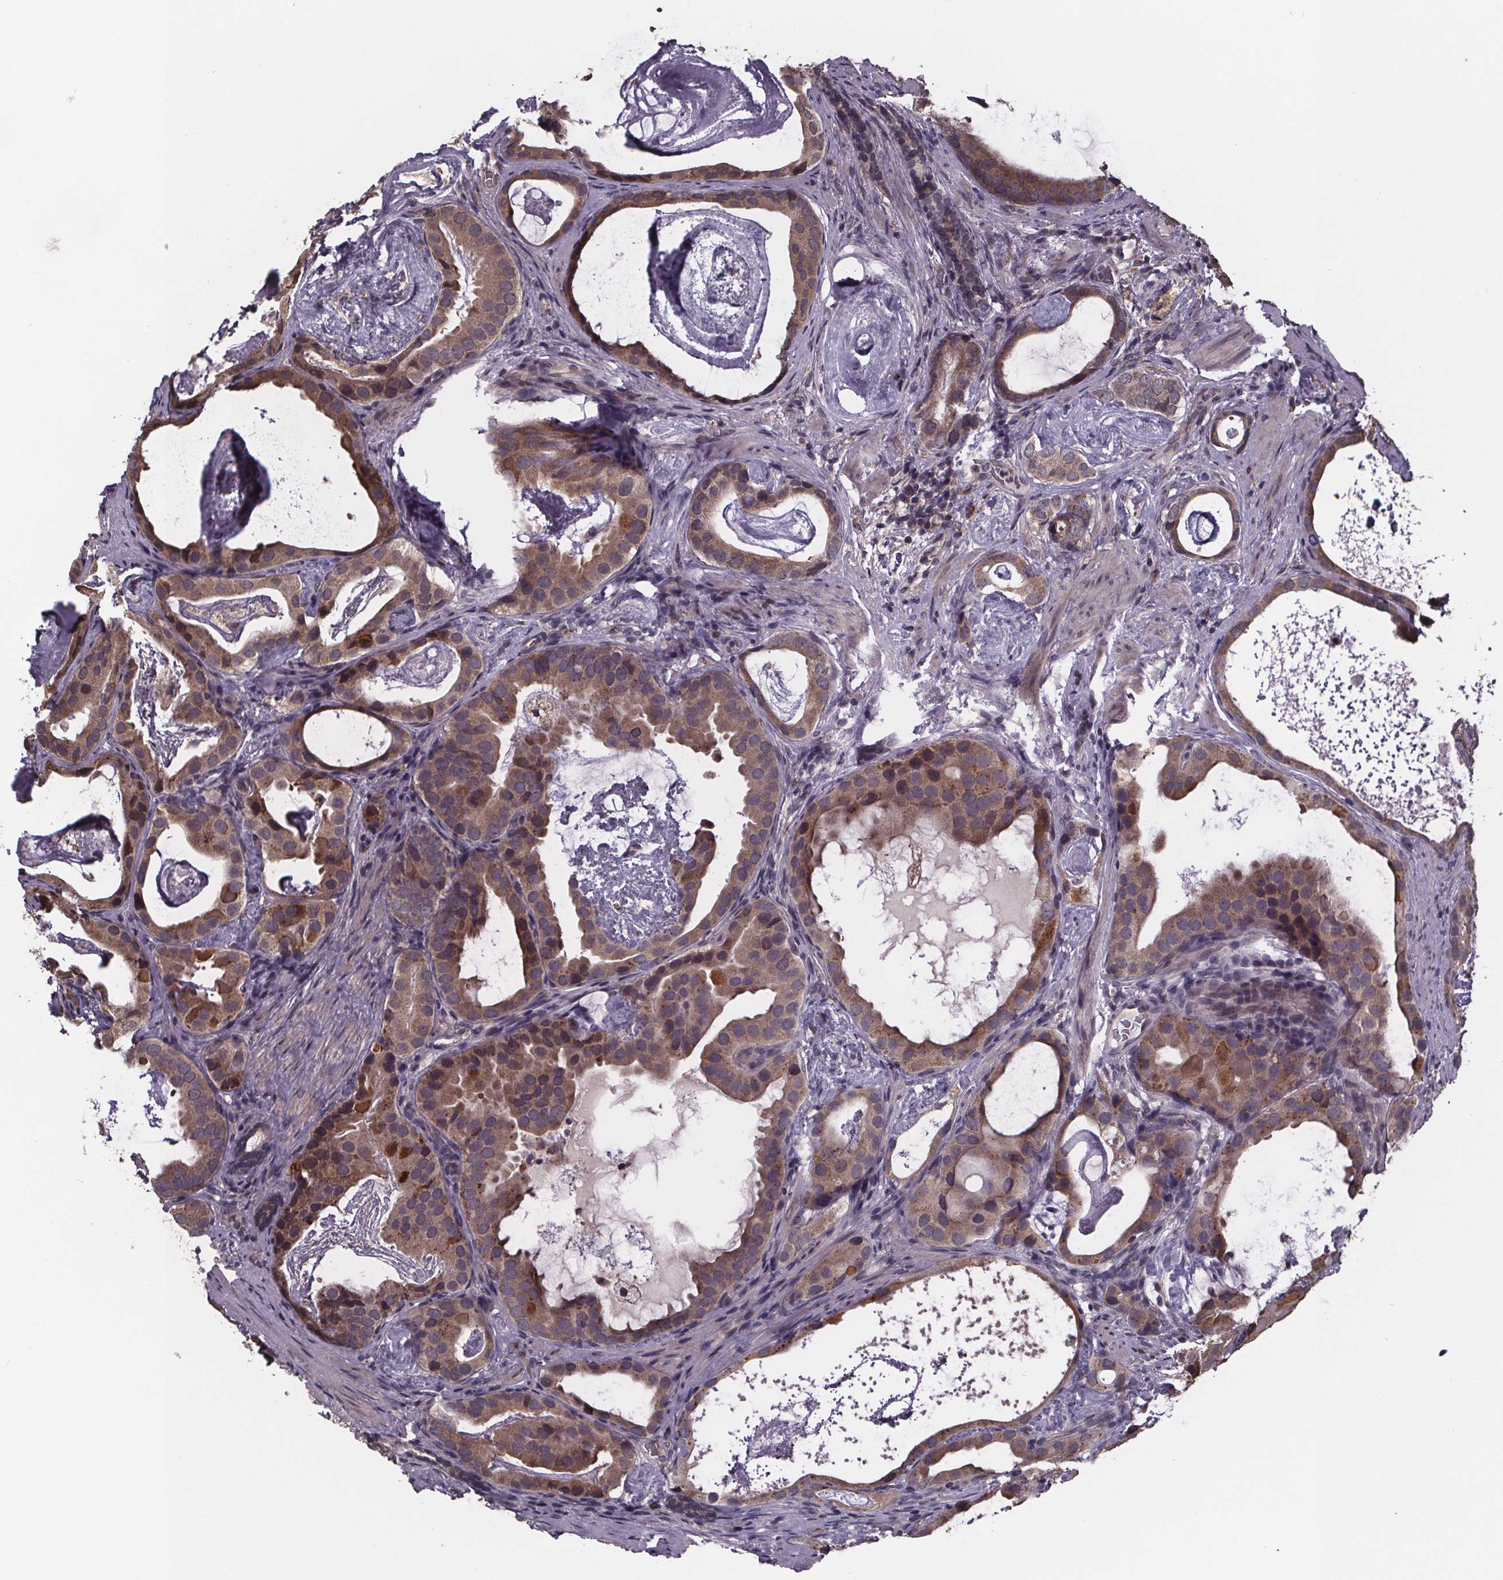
{"staining": {"intensity": "moderate", "quantity": ">75%", "location": "cytoplasmic/membranous"}, "tissue": "prostate cancer", "cell_type": "Tumor cells", "image_type": "cancer", "snomed": [{"axis": "morphology", "description": "Adenocarcinoma, Low grade"}, {"axis": "topography", "description": "Prostate and seminal vesicle, NOS"}], "caption": "The immunohistochemical stain shows moderate cytoplasmic/membranous staining in tumor cells of prostate cancer tissue.", "gene": "SAT1", "patient": {"sex": "male", "age": 71}}